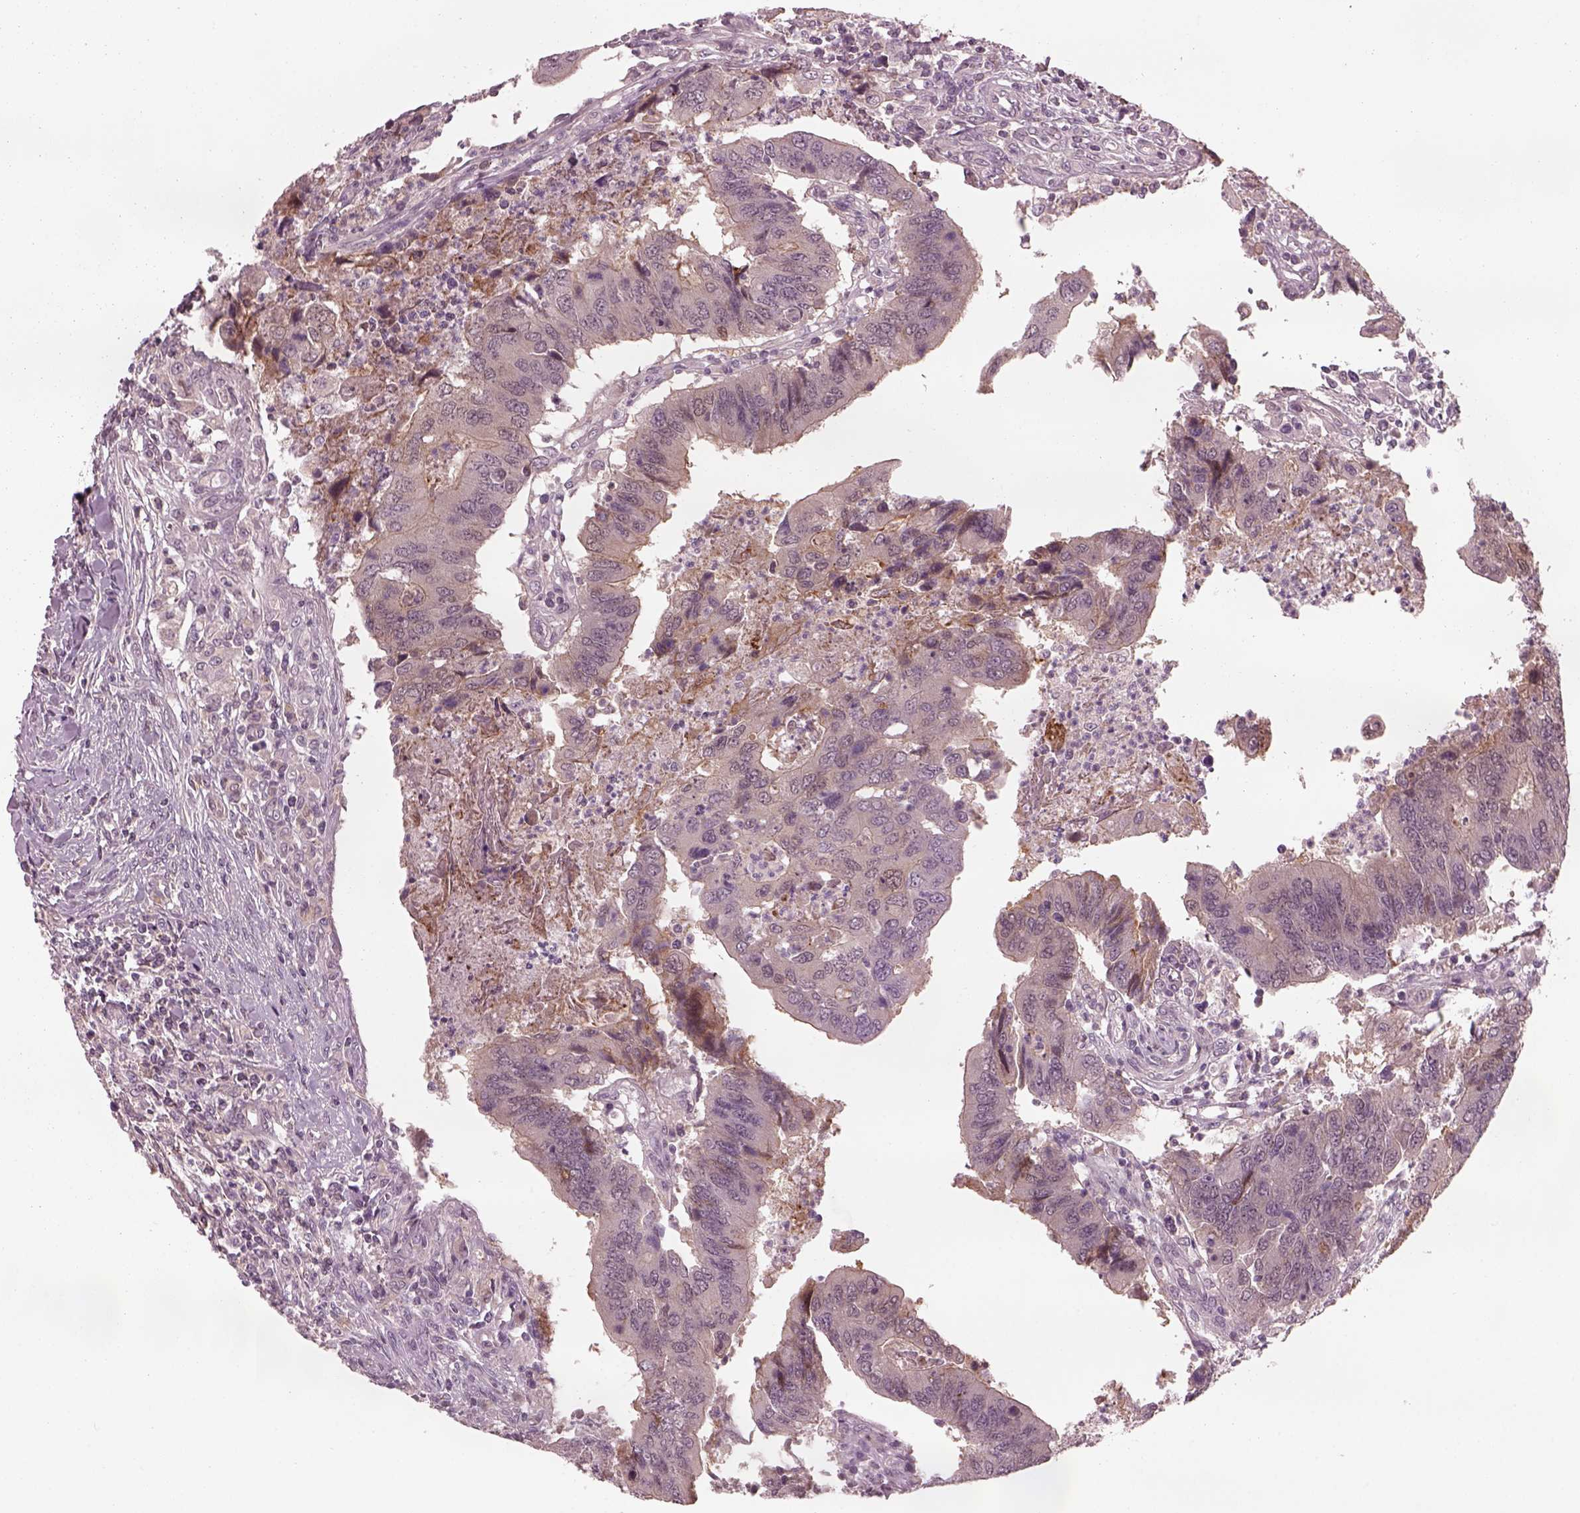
{"staining": {"intensity": "negative", "quantity": "none", "location": "none"}, "tissue": "colorectal cancer", "cell_type": "Tumor cells", "image_type": "cancer", "snomed": [{"axis": "morphology", "description": "Adenocarcinoma, NOS"}, {"axis": "topography", "description": "Colon"}], "caption": "A histopathology image of colorectal cancer (adenocarcinoma) stained for a protein displays no brown staining in tumor cells.", "gene": "SRI", "patient": {"sex": "female", "age": 67}}